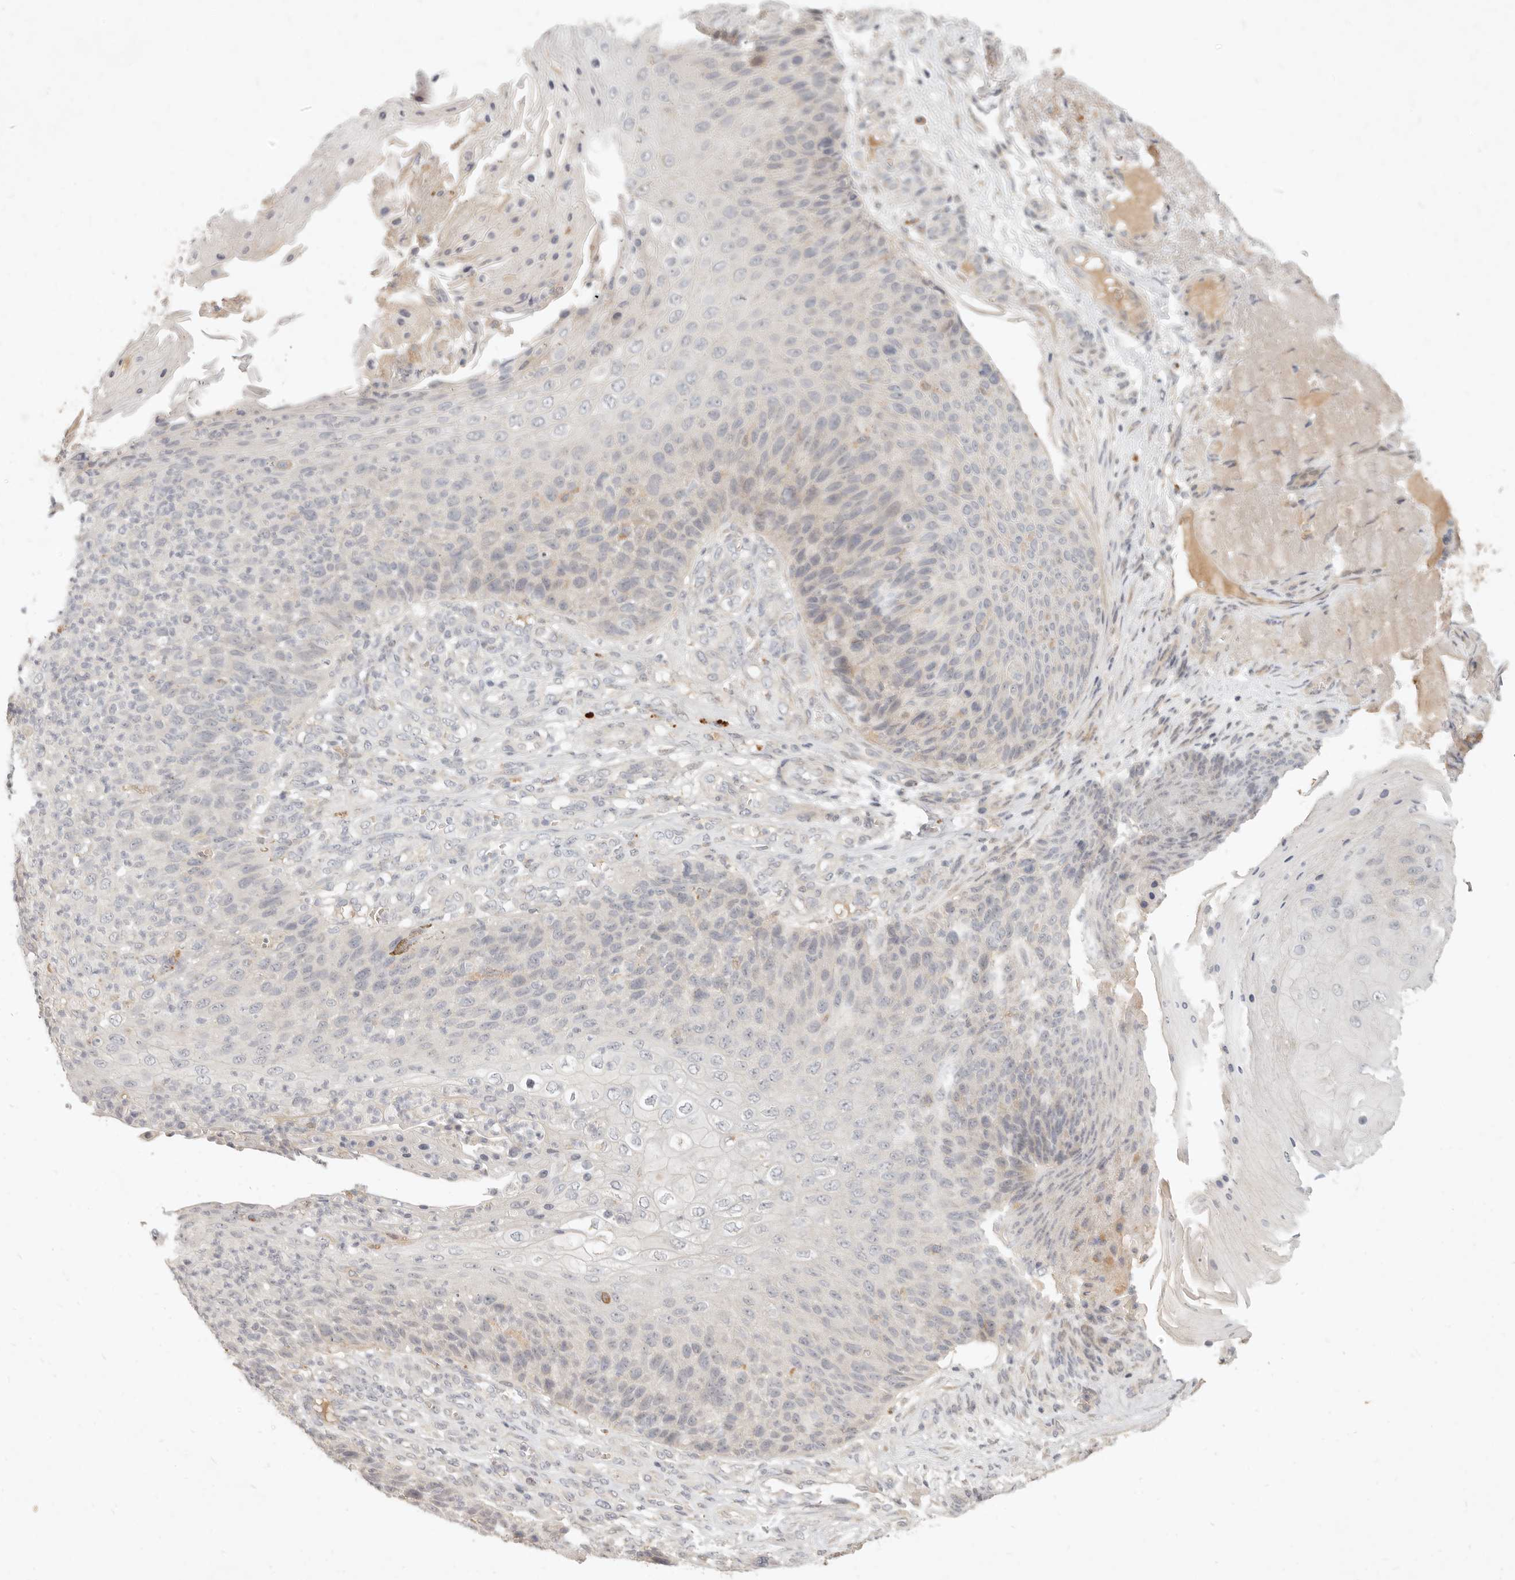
{"staining": {"intensity": "negative", "quantity": "none", "location": "none"}, "tissue": "skin cancer", "cell_type": "Tumor cells", "image_type": "cancer", "snomed": [{"axis": "morphology", "description": "Squamous cell carcinoma, NOS"}, {"axis": "topography", "description": "Skin"}], "caption": "Tumor cells are negative for brown protein staining in skin cancer (squamous cell carcinoma). (Brightfield microscopy of DAB IHC at high magnification).", "gene": "UBXN11", "patient": {"sex": "female", "age": 88}}